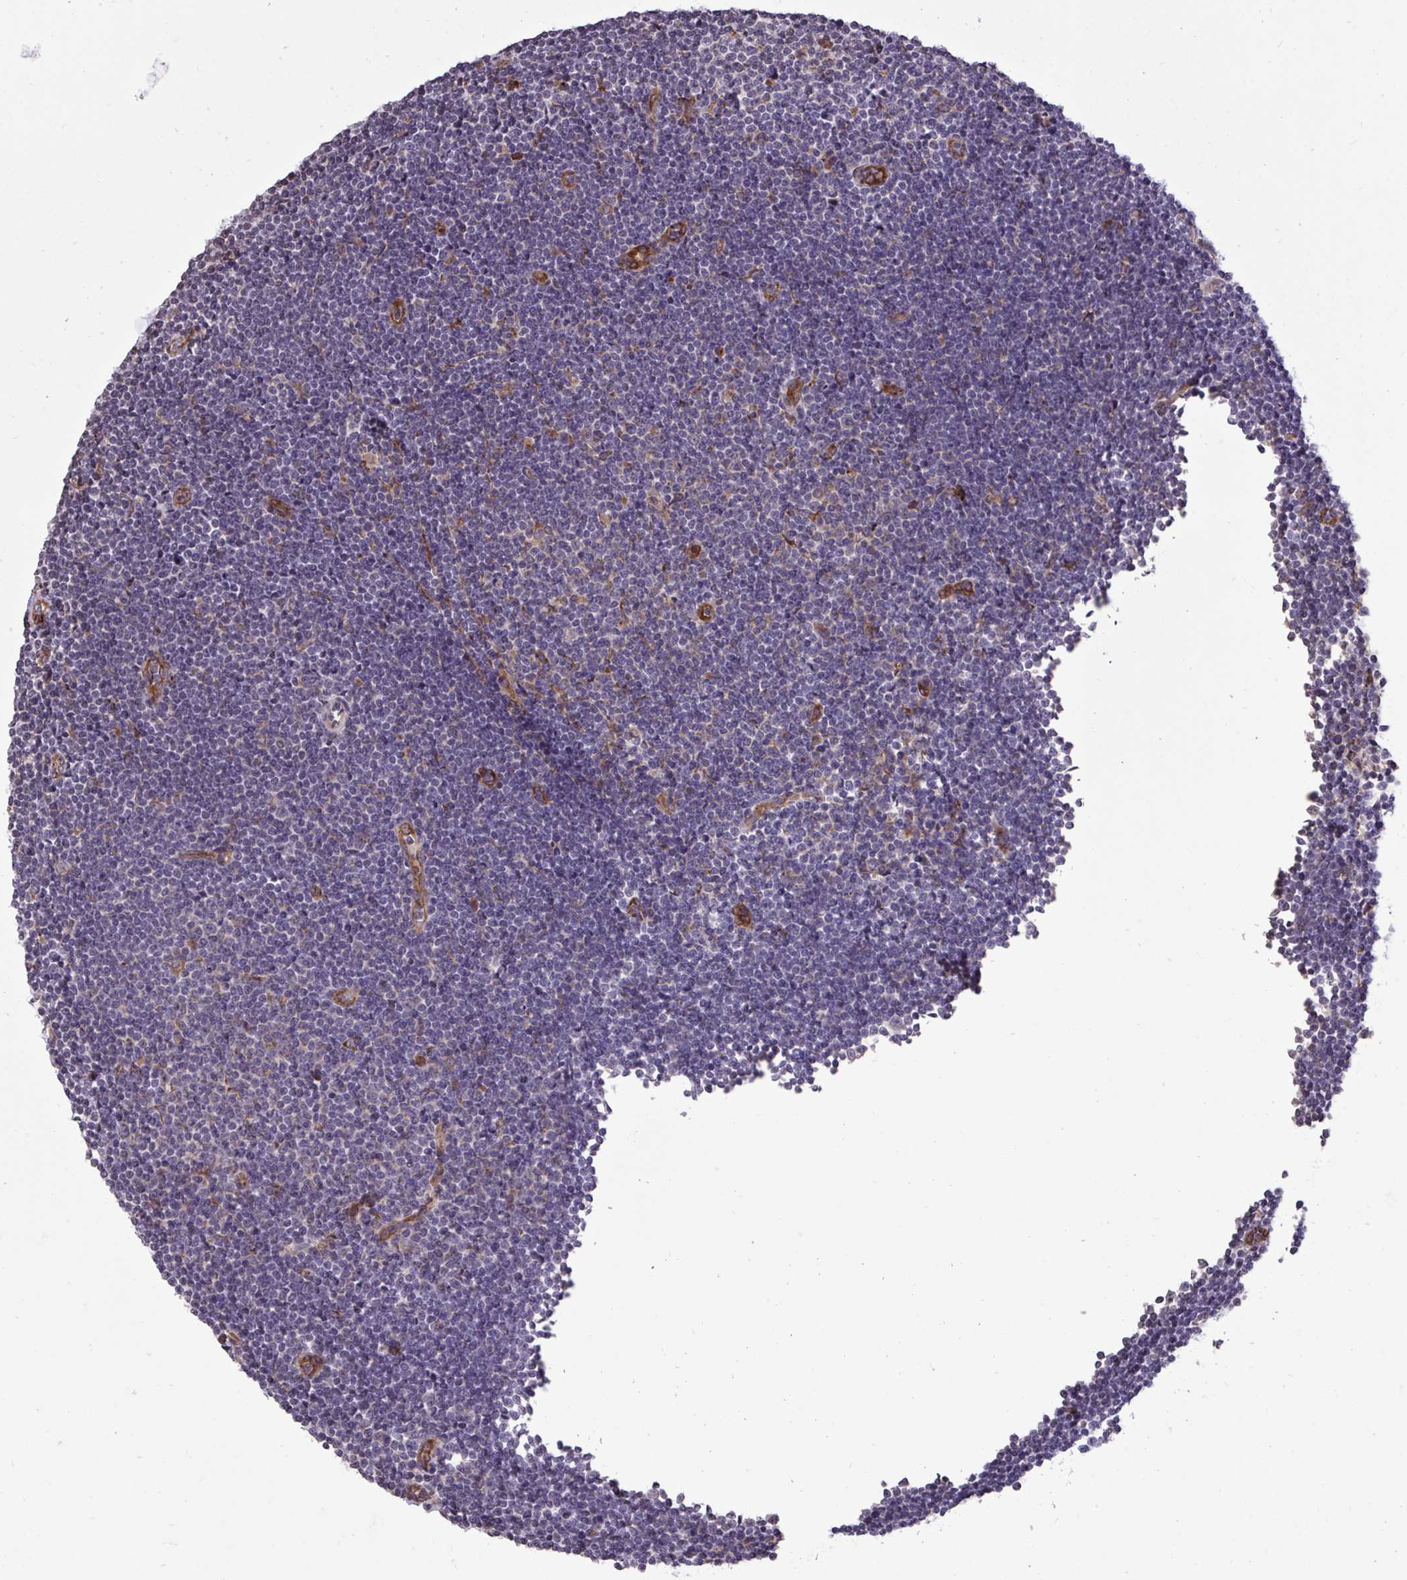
{"staining": {"intensity": "negative", "quantity": "none", "location": "none"}, "tissue": "lymphoma", "cell_type": "Tumor cells", "image_type": "cancer", "snomed": [{"axis": "morphology", "description": "Malignant lymphoma, non-Hodgkin's type, Low grade"}, {"axis": "topography", "description": "Lymph node"}], "caption": "Histopathology image shows no significant protein positivity in tumor cells of lymphoma.", "gene": "METTL9", "patient": {"sex": "male", "age": 48}}